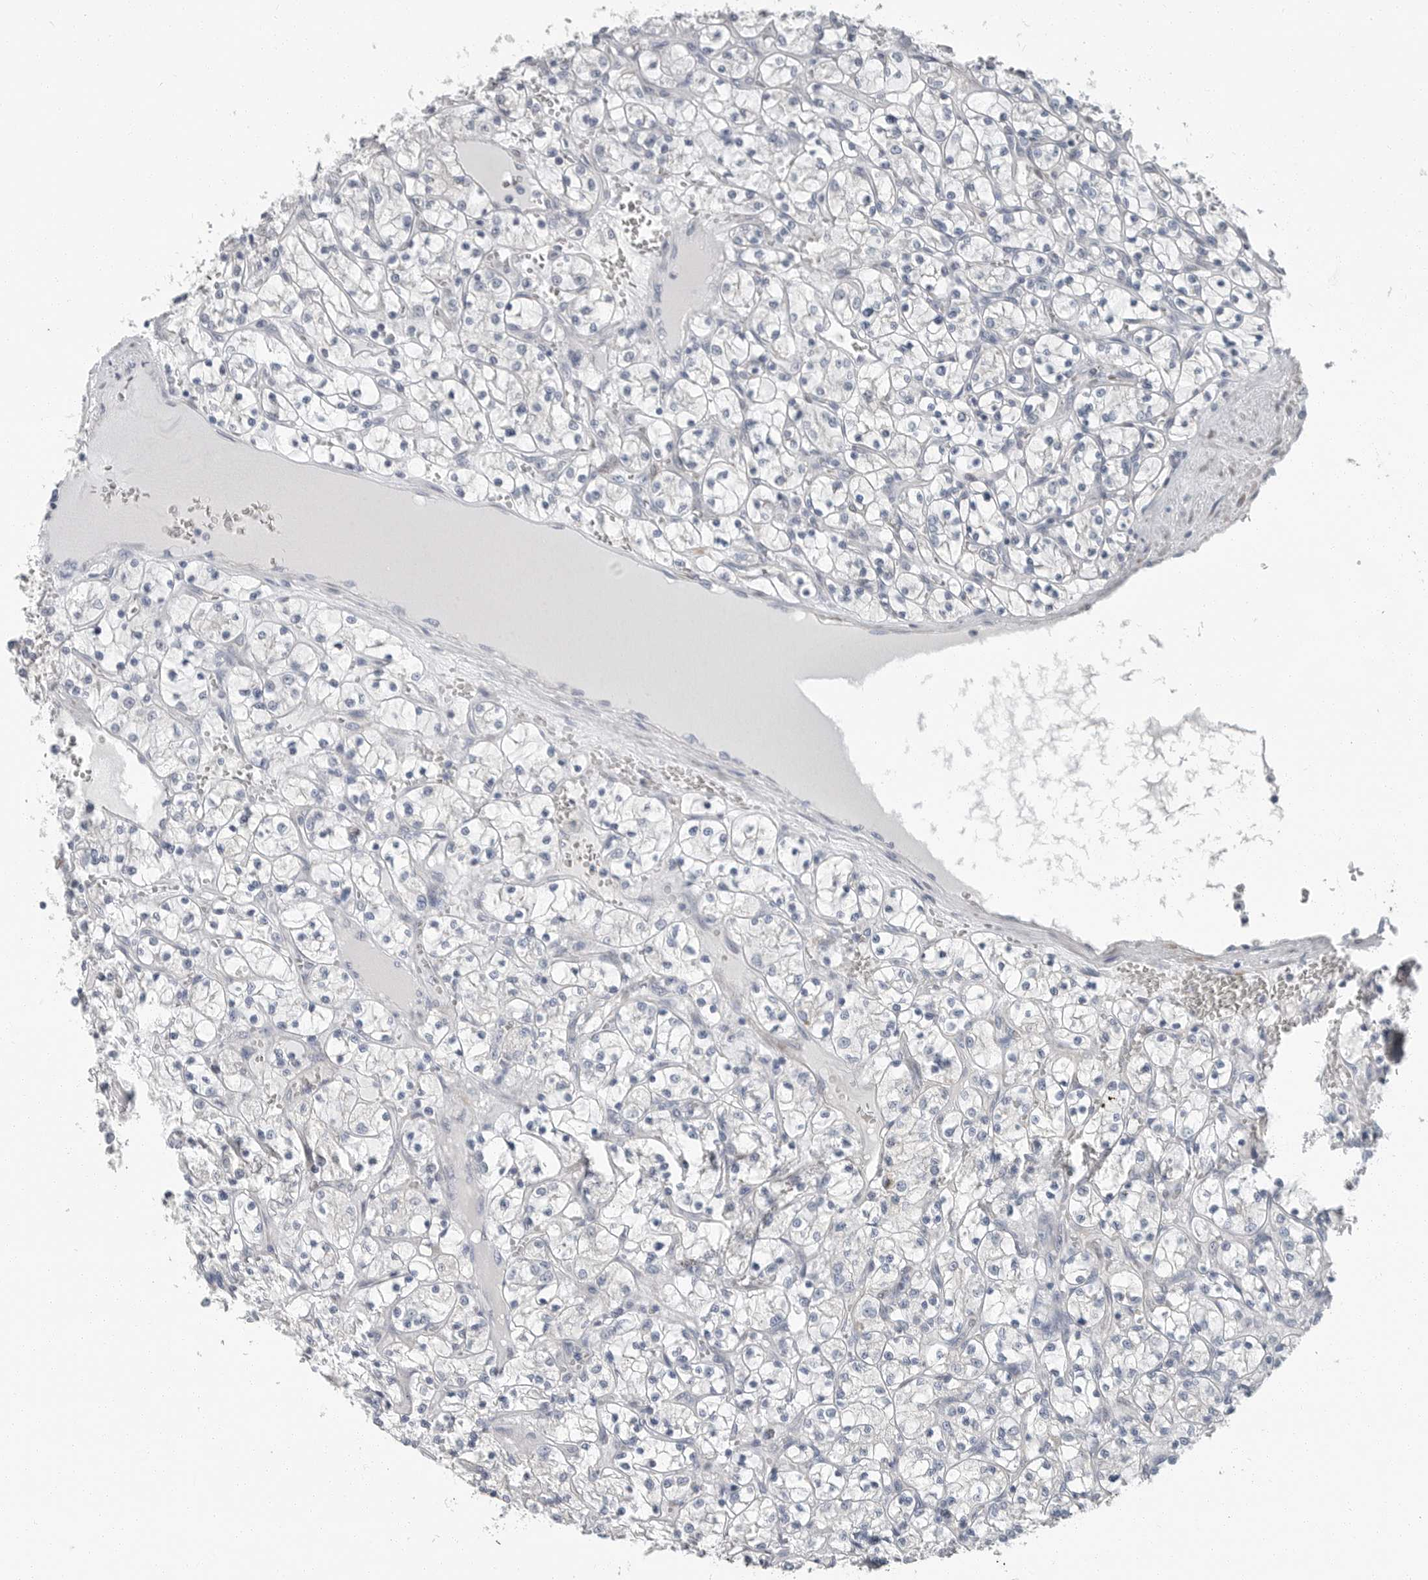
{"staining": {"intensity": "negative", "quantity": "none", "location": "none"}, "tissue": "renal cancer", "cell_type": "Tumor cells", "image_type": "cancer", "snomed": [{"axis": "morphology", "description": "Adenocarcinoma, NOS"}, {"axis": "topography", "description": "Kidney"}], "caption": "DAB (3,3'-diaminobenzidine) immunohistochemical staining of adenocarcinoma (renal) displays no significant expression in tumor cells. Nuclei are stained in blue.", "gene": "PLN", "patient": {"sex": "female", "age": 69}}